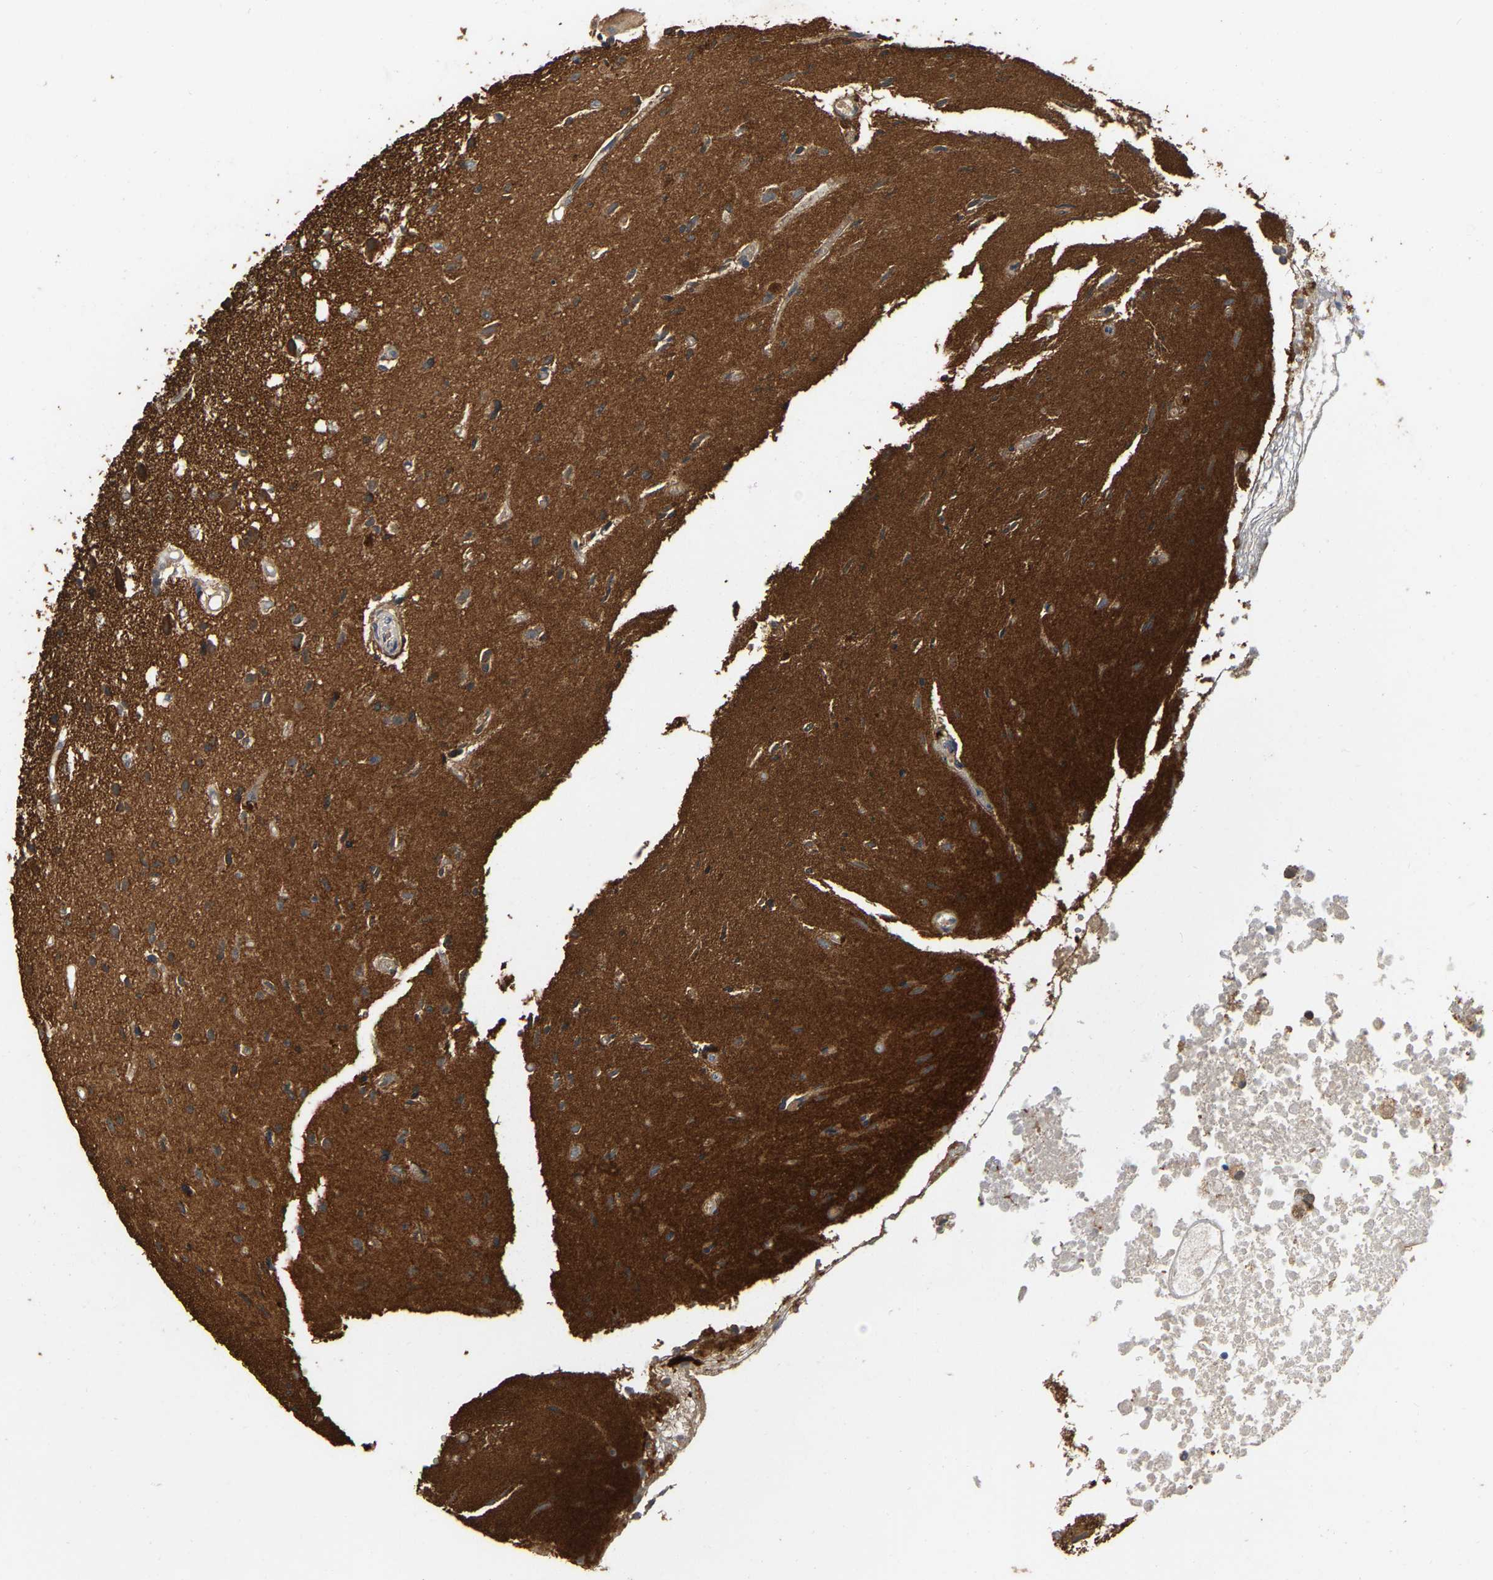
{"staining": {"intensity": "moderate", "quantity": "<25%", "location": "cytoplasmic/membranous"}, "tissue": "glioma", "cell_type": "Tumor cells", "image_type": "cancer", "snomed": [{"axis": "morphology", "description": "Glioma, malignant, High grade"}, {"axis": "topography", "description": "Brain"}], "caption": "This micrograph exhibits glioma stained with immunohistochemistry to label a protein in brown. The cytoplasmic/membranous of tumor cells show moderate positivity for the protein. Nuclei are counter-stained blue.", "gene": "NCS1", "patient": {"sex": "female", "age": 59}}